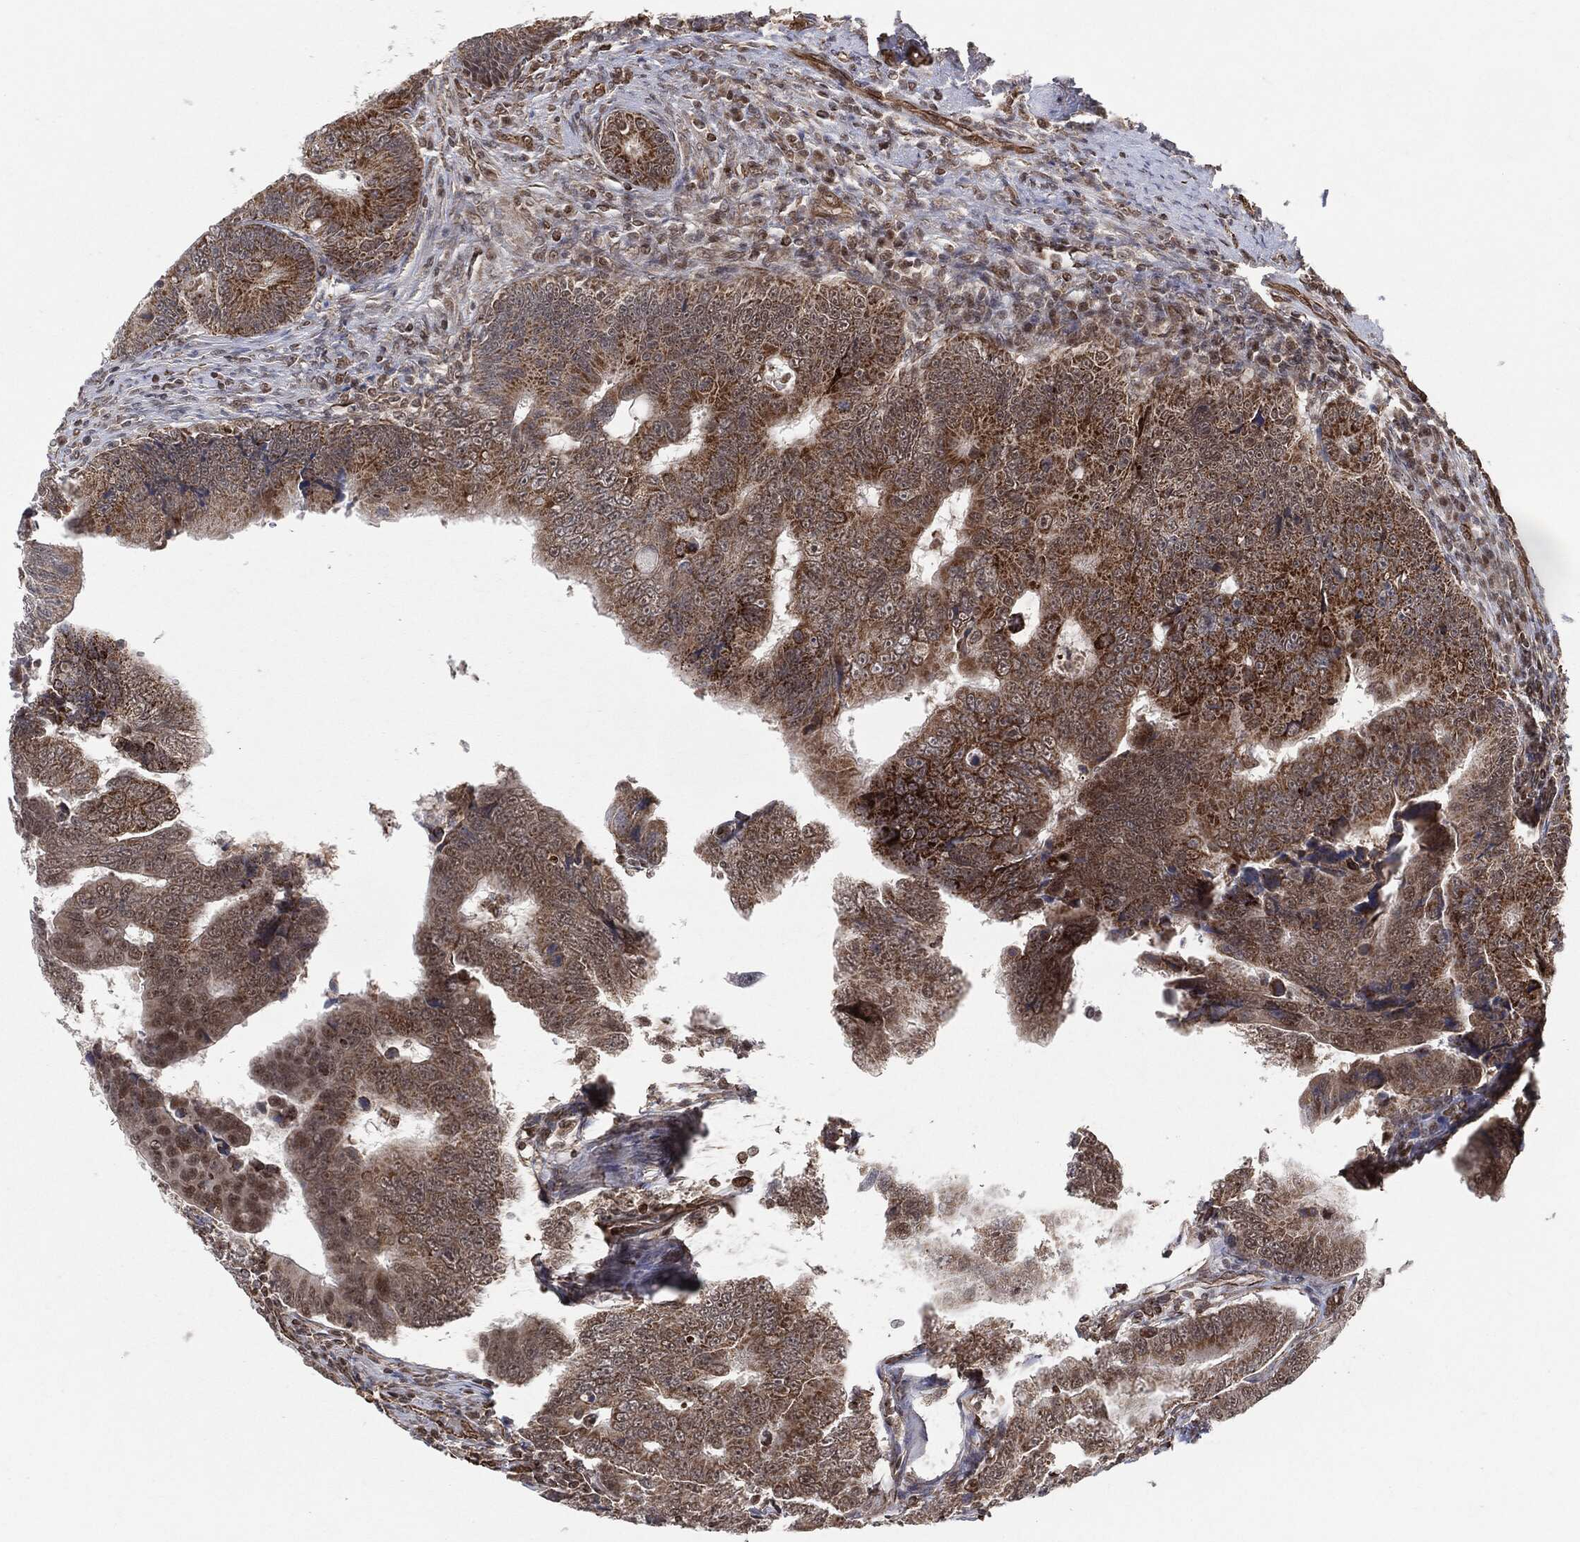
{"staining": {"intensity": "moderate", "quantity": "25%-75%", "location": "cytoplasmic/membranous"}, "tissue": "colorectal cancer", "cell_type": "Tumor cells", "image_type": "cancer", "snomed": [{"axis": "morphology", "description": "Adenocarcinoma, NOS"}, {"axis": "topography", "description": "Colon"}], "caption": "Human colorectal cancer (adenocarcinoma) stained with a brown dye exhibits moderate cytoplasmic/membranous positive positivity in approximately 25%-75% of tumor cells.", "gene": "TP53RK", "patient": {"sex": "female", "age": 72}}